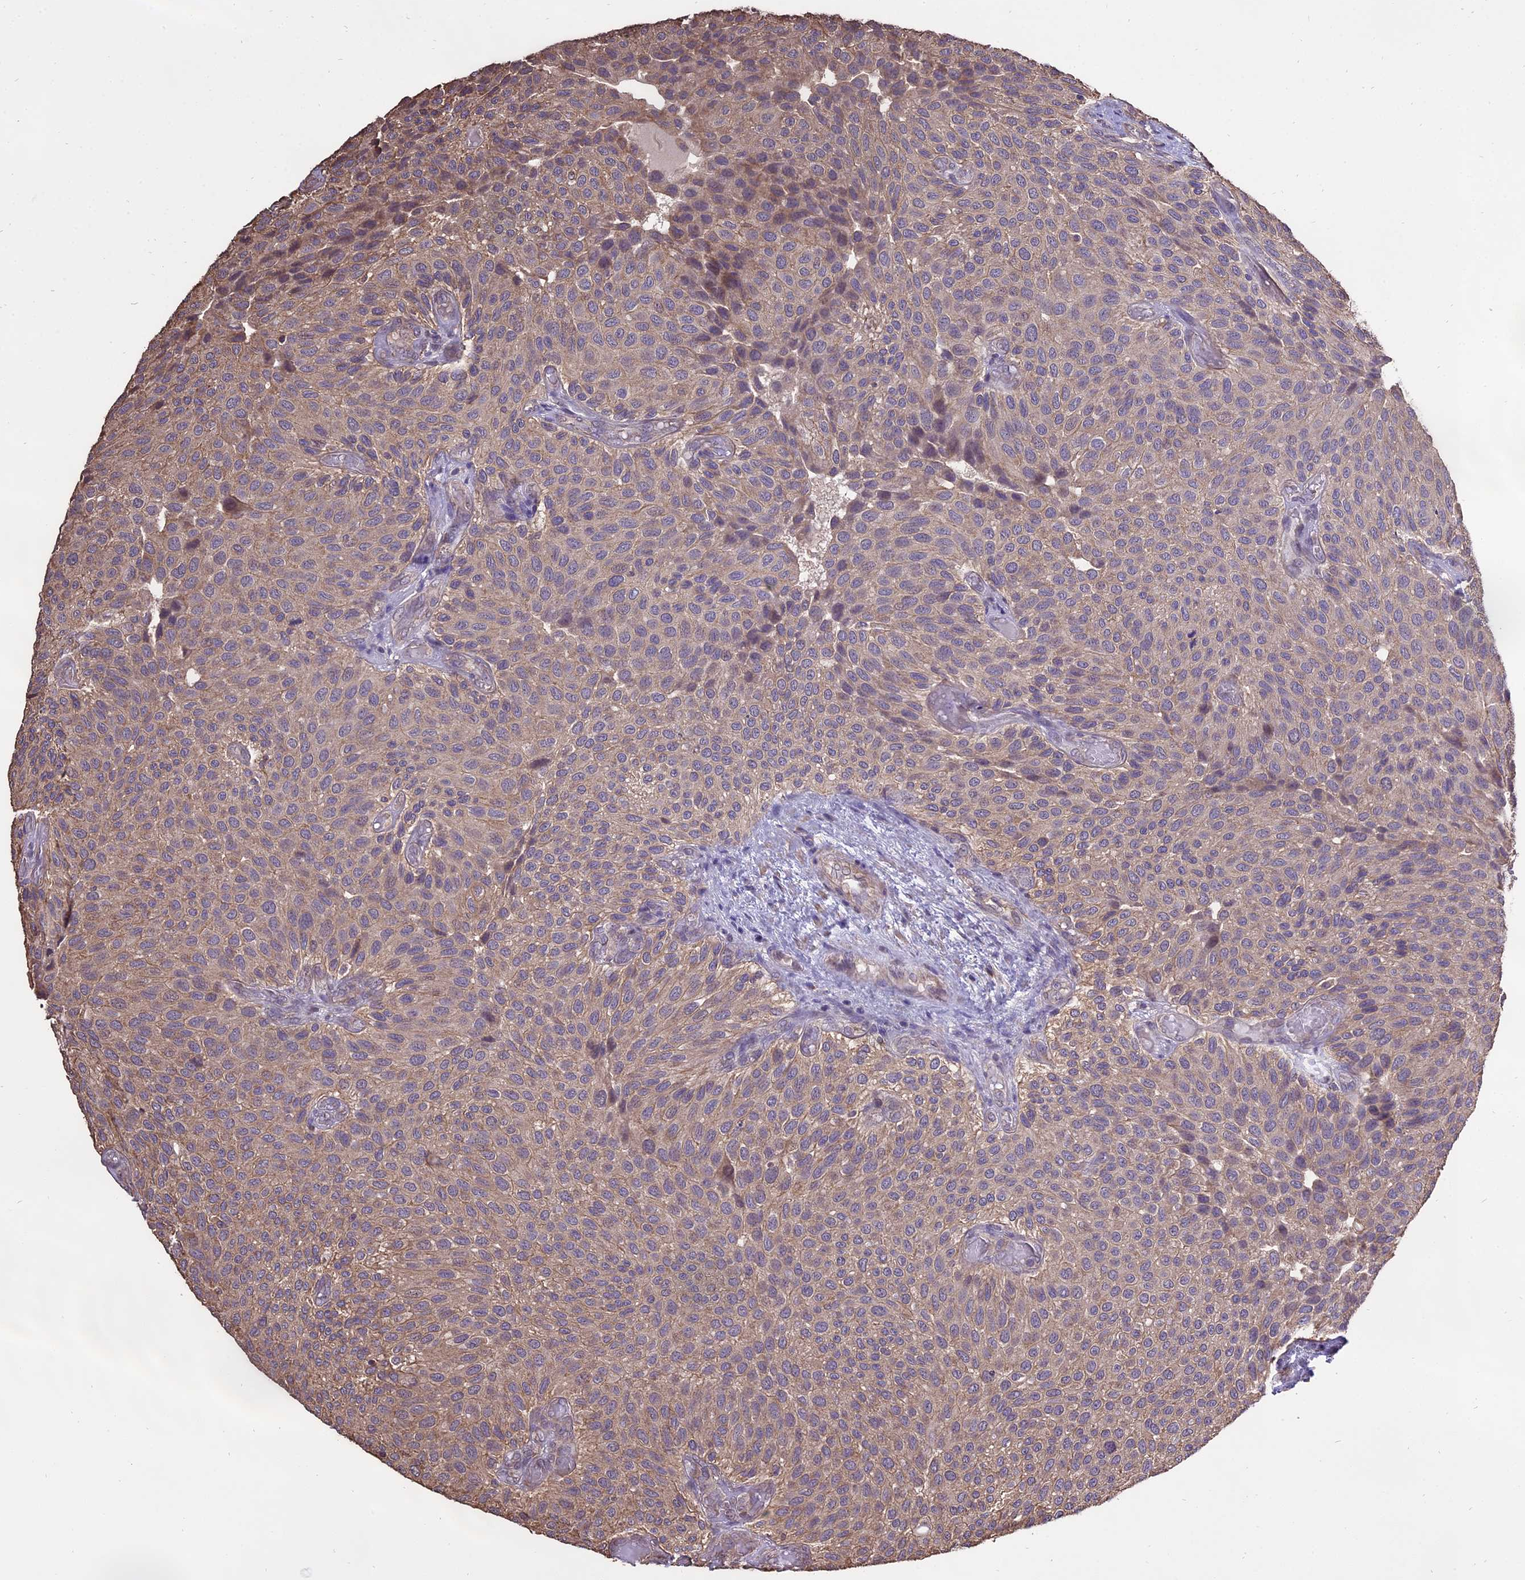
{"staining": {"intensity": "weak", "quantity": "<25%", "location": "cytoplasmic/membranous"}, "tissue": "urothelial cancer", "cell_type": "Tumor cells", "image_type": "cancer", "snomed": [{"axis": "morphology", "description": "Urothelial carcinoma, Low grade"}, {"axis": "topography", "description": "Urinary bladder"}], "caption": "An image of human low-grade urothelial carcinoma is negative for staining in tumor cells. (DAB (3,3'-diaminobenzidine) IHC visualized using brightfield microscopy, high magnification).", "gene": "PGPEP1L", "patient": {"sex": "male", "age": 89}}